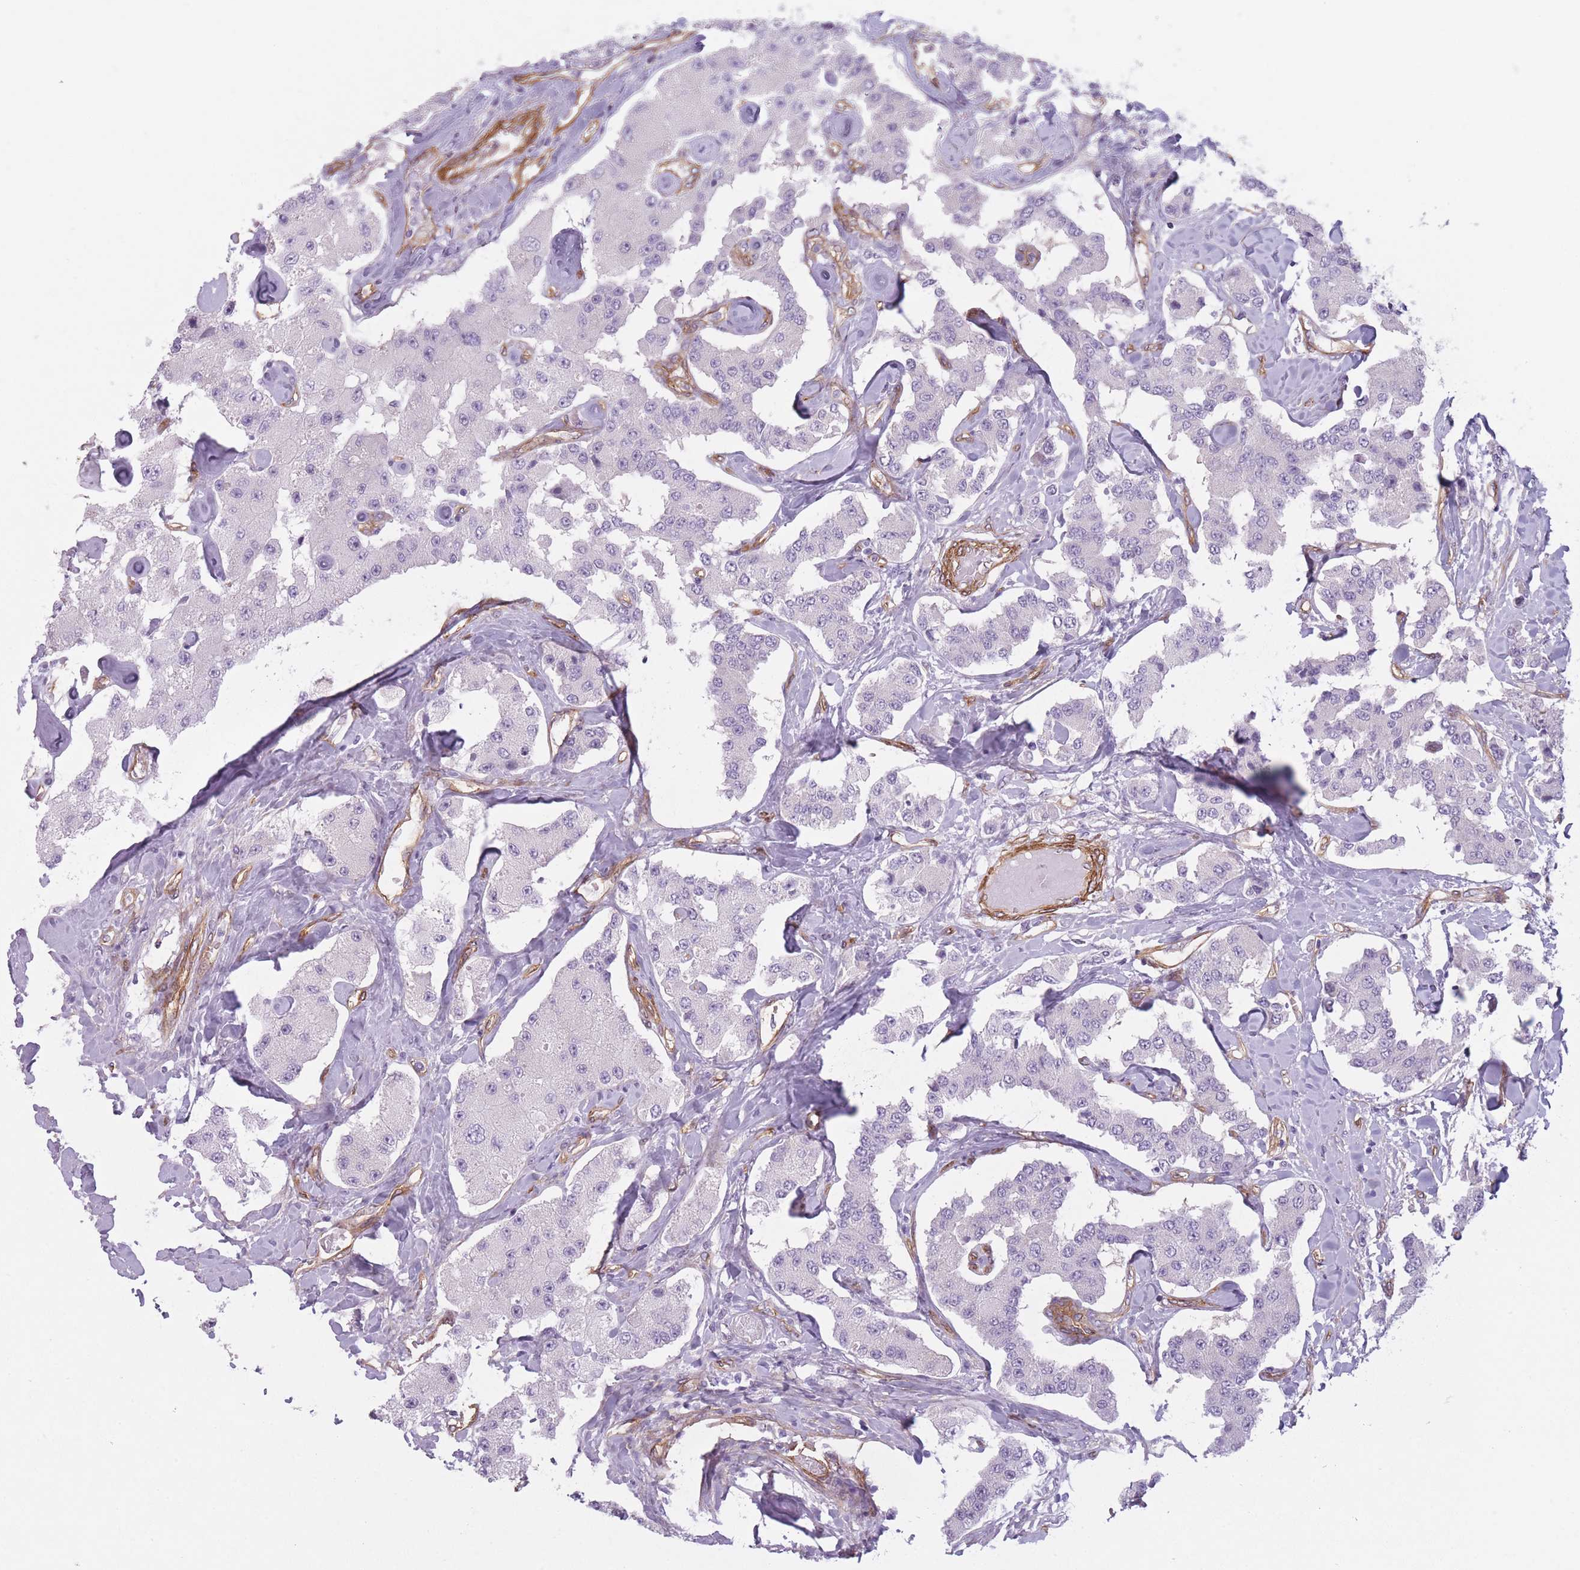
{"staining": {"intensity": "negative", "quantity": "none", "location": "none"}, "tissue": "carcinoid", "cell_type": "Tumor cells", "image_type": "cancer", "snomed": [{"axis": "morphology", "description": "Carcinoid, malignant, NOS"}, {"axis": "topography", "description": "Pancreas"}], "caption": "This is an immunohistochemistry (IHC) photomicrograph of human carcinoid. There is no positivity in tumor cells.", "gene": "OR6B3", "patient": {"sex": "male", "age": 41}}